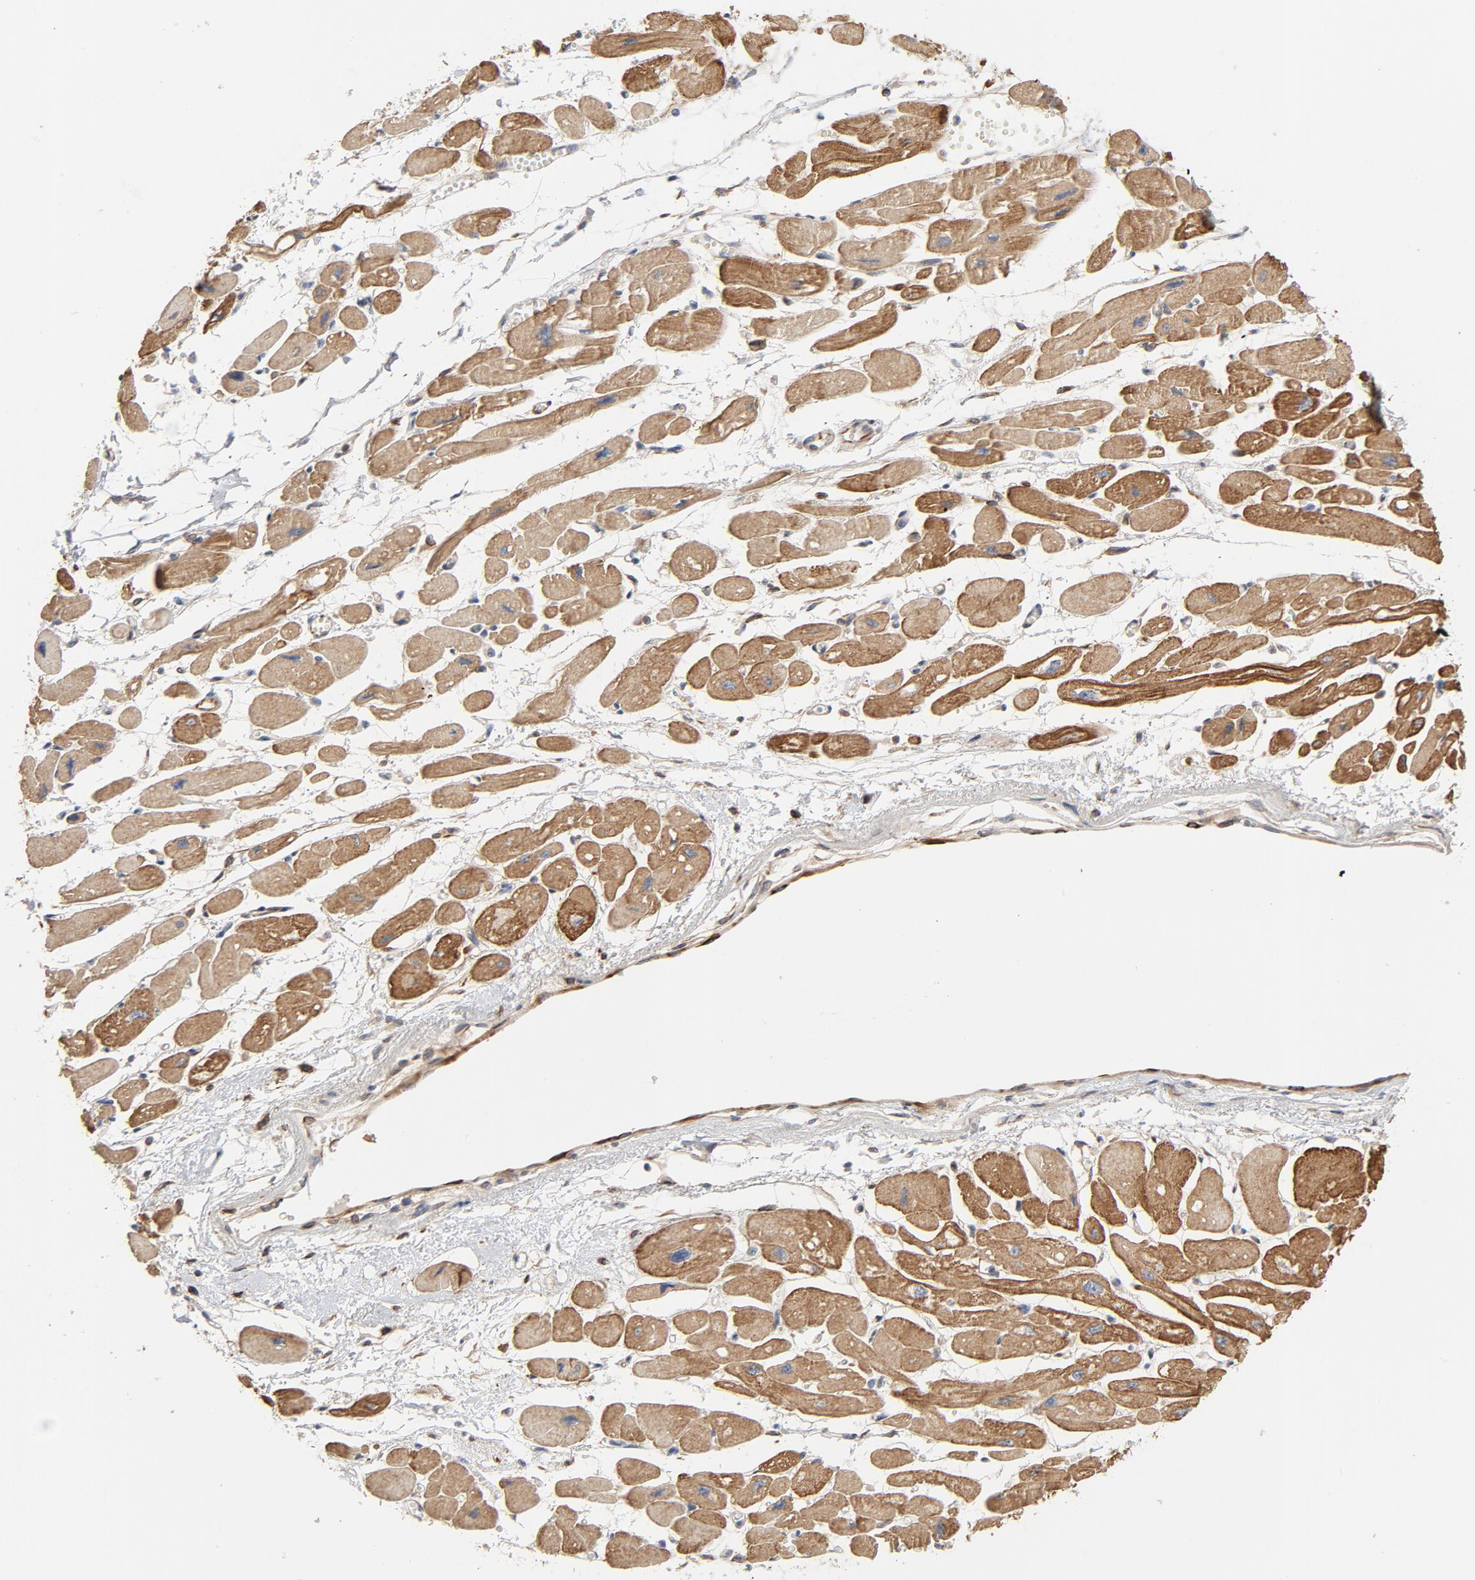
{"staining": {"intensity": "moderate", "quantity": ">75%", "location": "cytoplasmic/membranous"}, "tissue": "heart muscle", "cell_type": "Cardiomyocytes", "image_type": "normal", "snomed": [{"axis": "morphology", "description": "Normal tissue, NOS"}, {"axis": "topography", "description": "Heart"}], "caption": "Immunohistochemical staining of unremarkable human heart muscle displays moderate cytoplasmic/membranous protein positivity in about >75% of cardiomyocytes.", "gene": "FAM118A", "patient": {"sex": "female", "age": 54}}